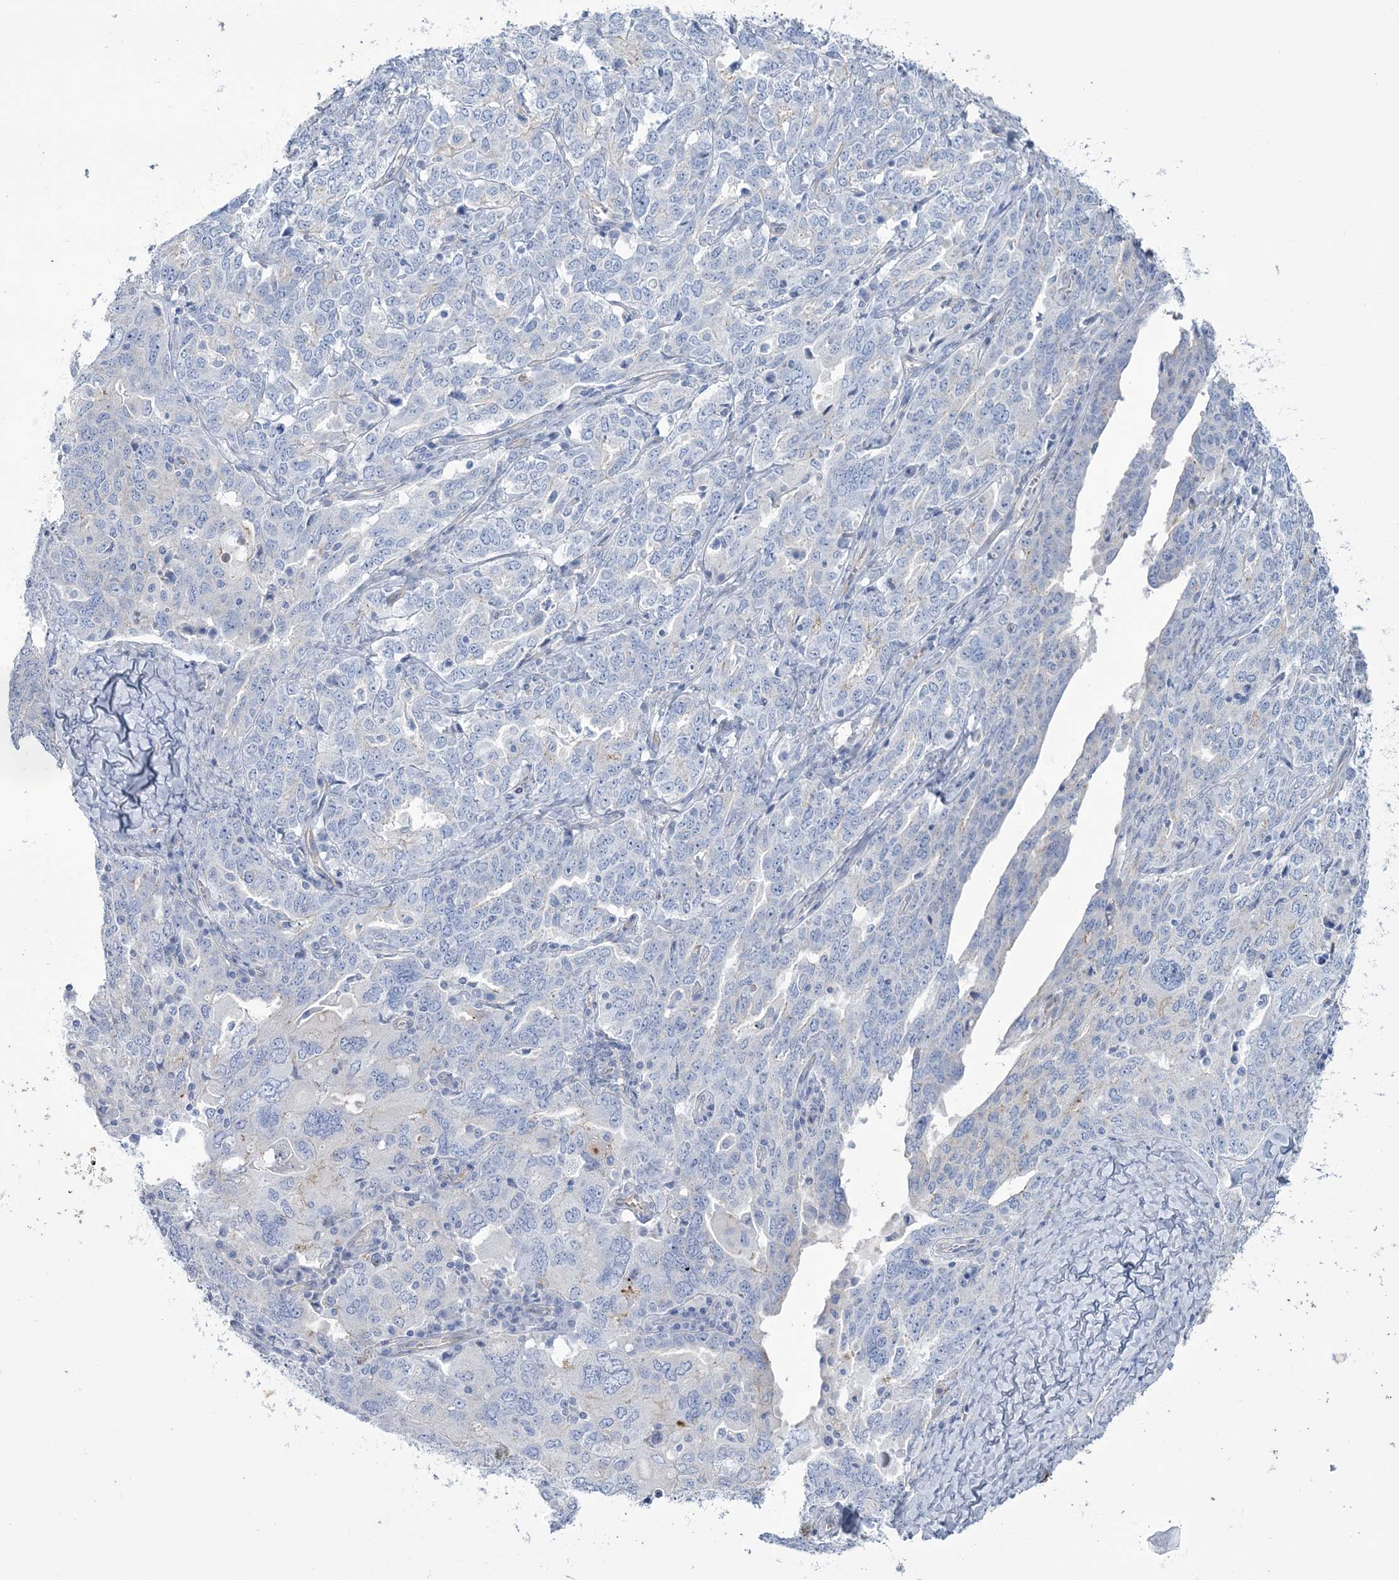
{"staining": {"intensity": "negative", "quantity": "none", "location": "none"}, "tissue": "ovarian cancer", "cell_type": "Tumor cells", "image_type": "cancer", "snomed": [{"axis": "morphology", "description": "Carcinoma, endometroid"}, {"axis": "topography", "description": "Ovary"}], "caption": "Histopathology image shows no significant protein expression in tumor cells of ovarian endometroid carcinoma. Brightfield microscopy of immunohistochemistry stained with DAB (3,3'-diaminobenzidine) (brown) and hematoxylin (blue), captured at high magnification.", "gene": "RAB11FIP5", "patient": {"sex": "female", "age": 62}}